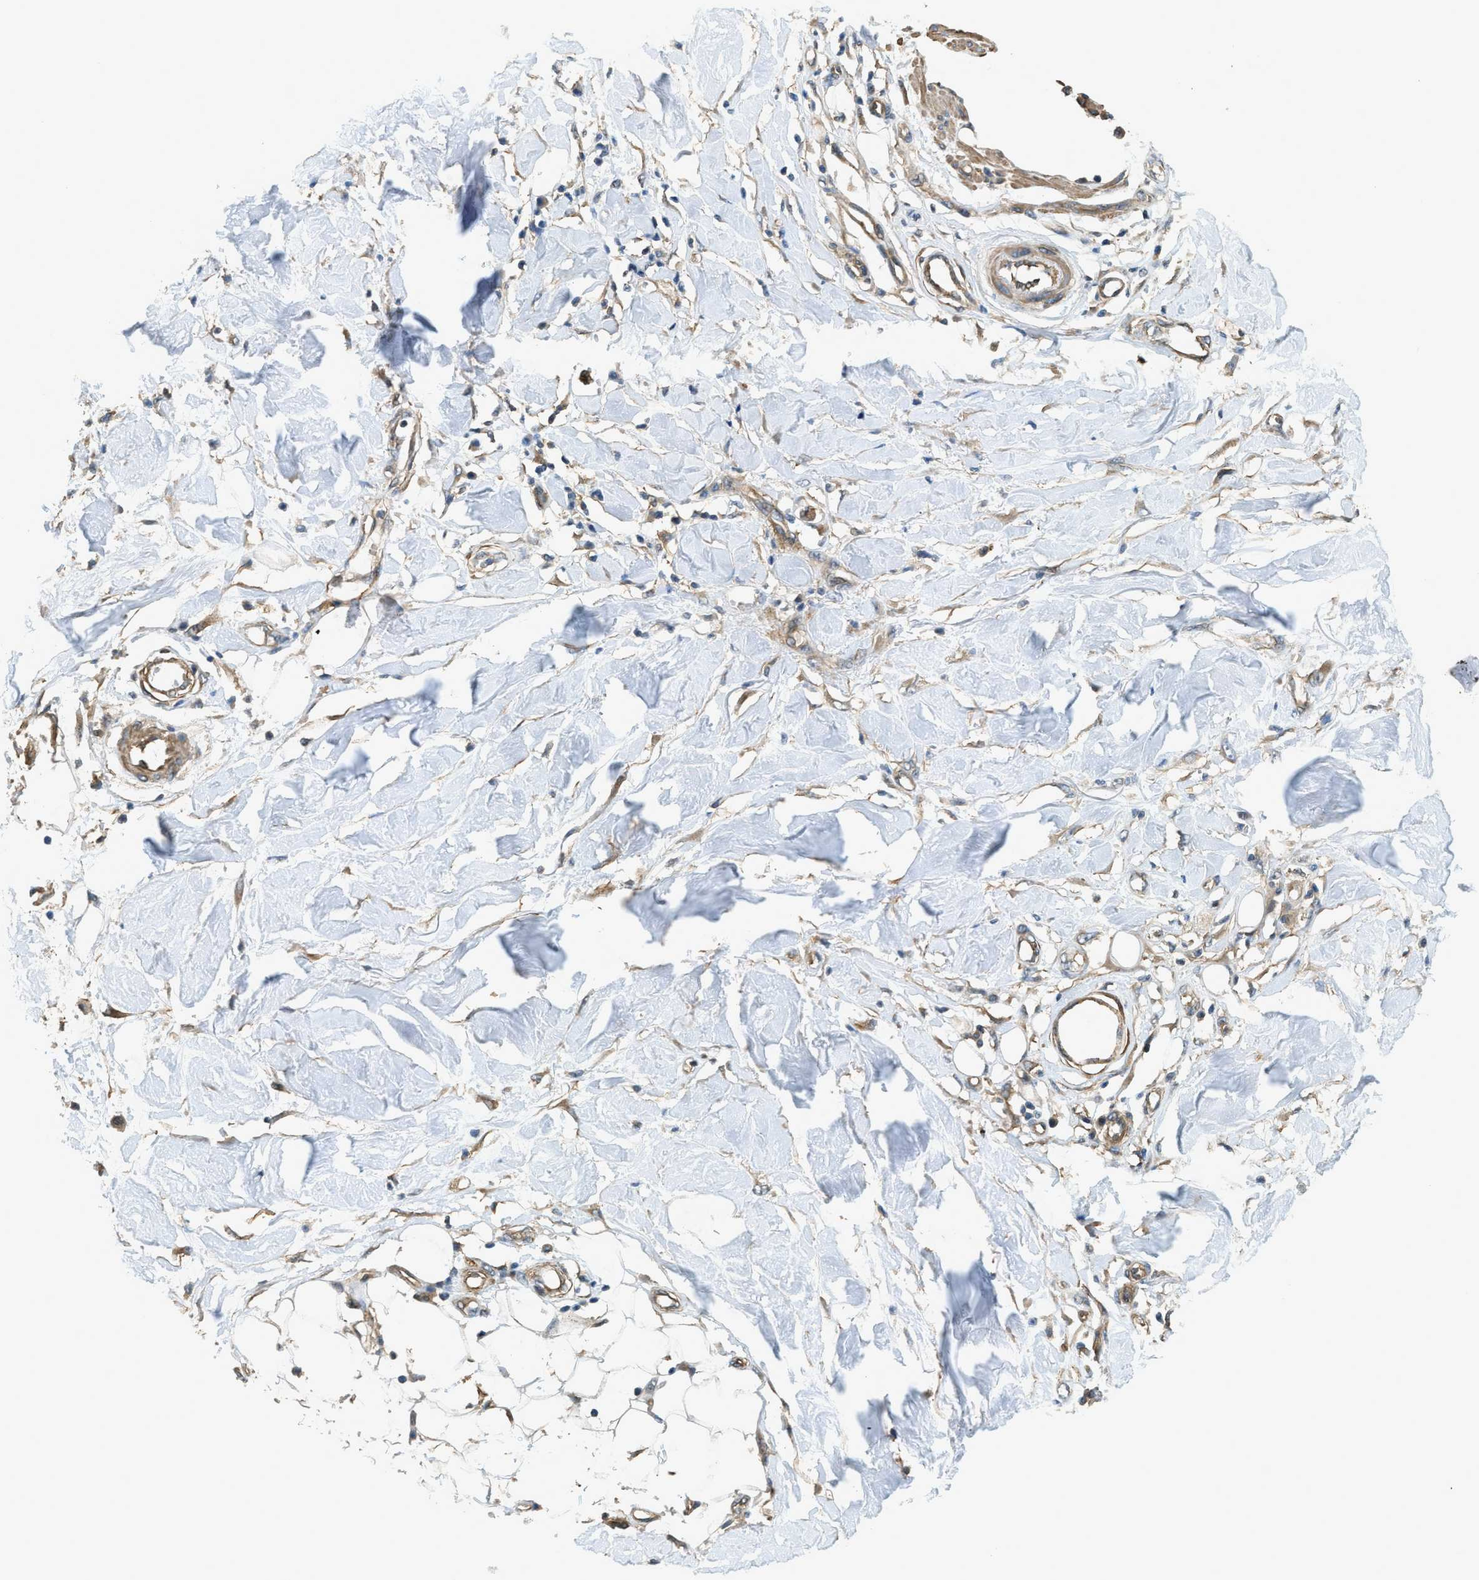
{"staining": {"intensity": "moderate", "quantity": ">75%", "location": "cytoplasmic/membranous"}, "tissue": "adipose tissue", "cell_type": "Adipocytes", "image_type": "normal", "snomed": [{"axis": "morphology", "description": "Normal tissue, NOS"}, {"axis": "morphology", "description": "Squamous cell carcinoma, NOS"}, {"axis": "topography", "description": "Skin"}, {"axis": "topography", "description": "Peripheral nerve tissue"}], "caption": "IHC (DAB) staining of unremarkable human adipose tissue exhibits moderate cytoplasmic/membranous protein expression in approximately >75% of adipocytes.", "gene": "CGN", "patient": {"sex": "male", "age": 83}}